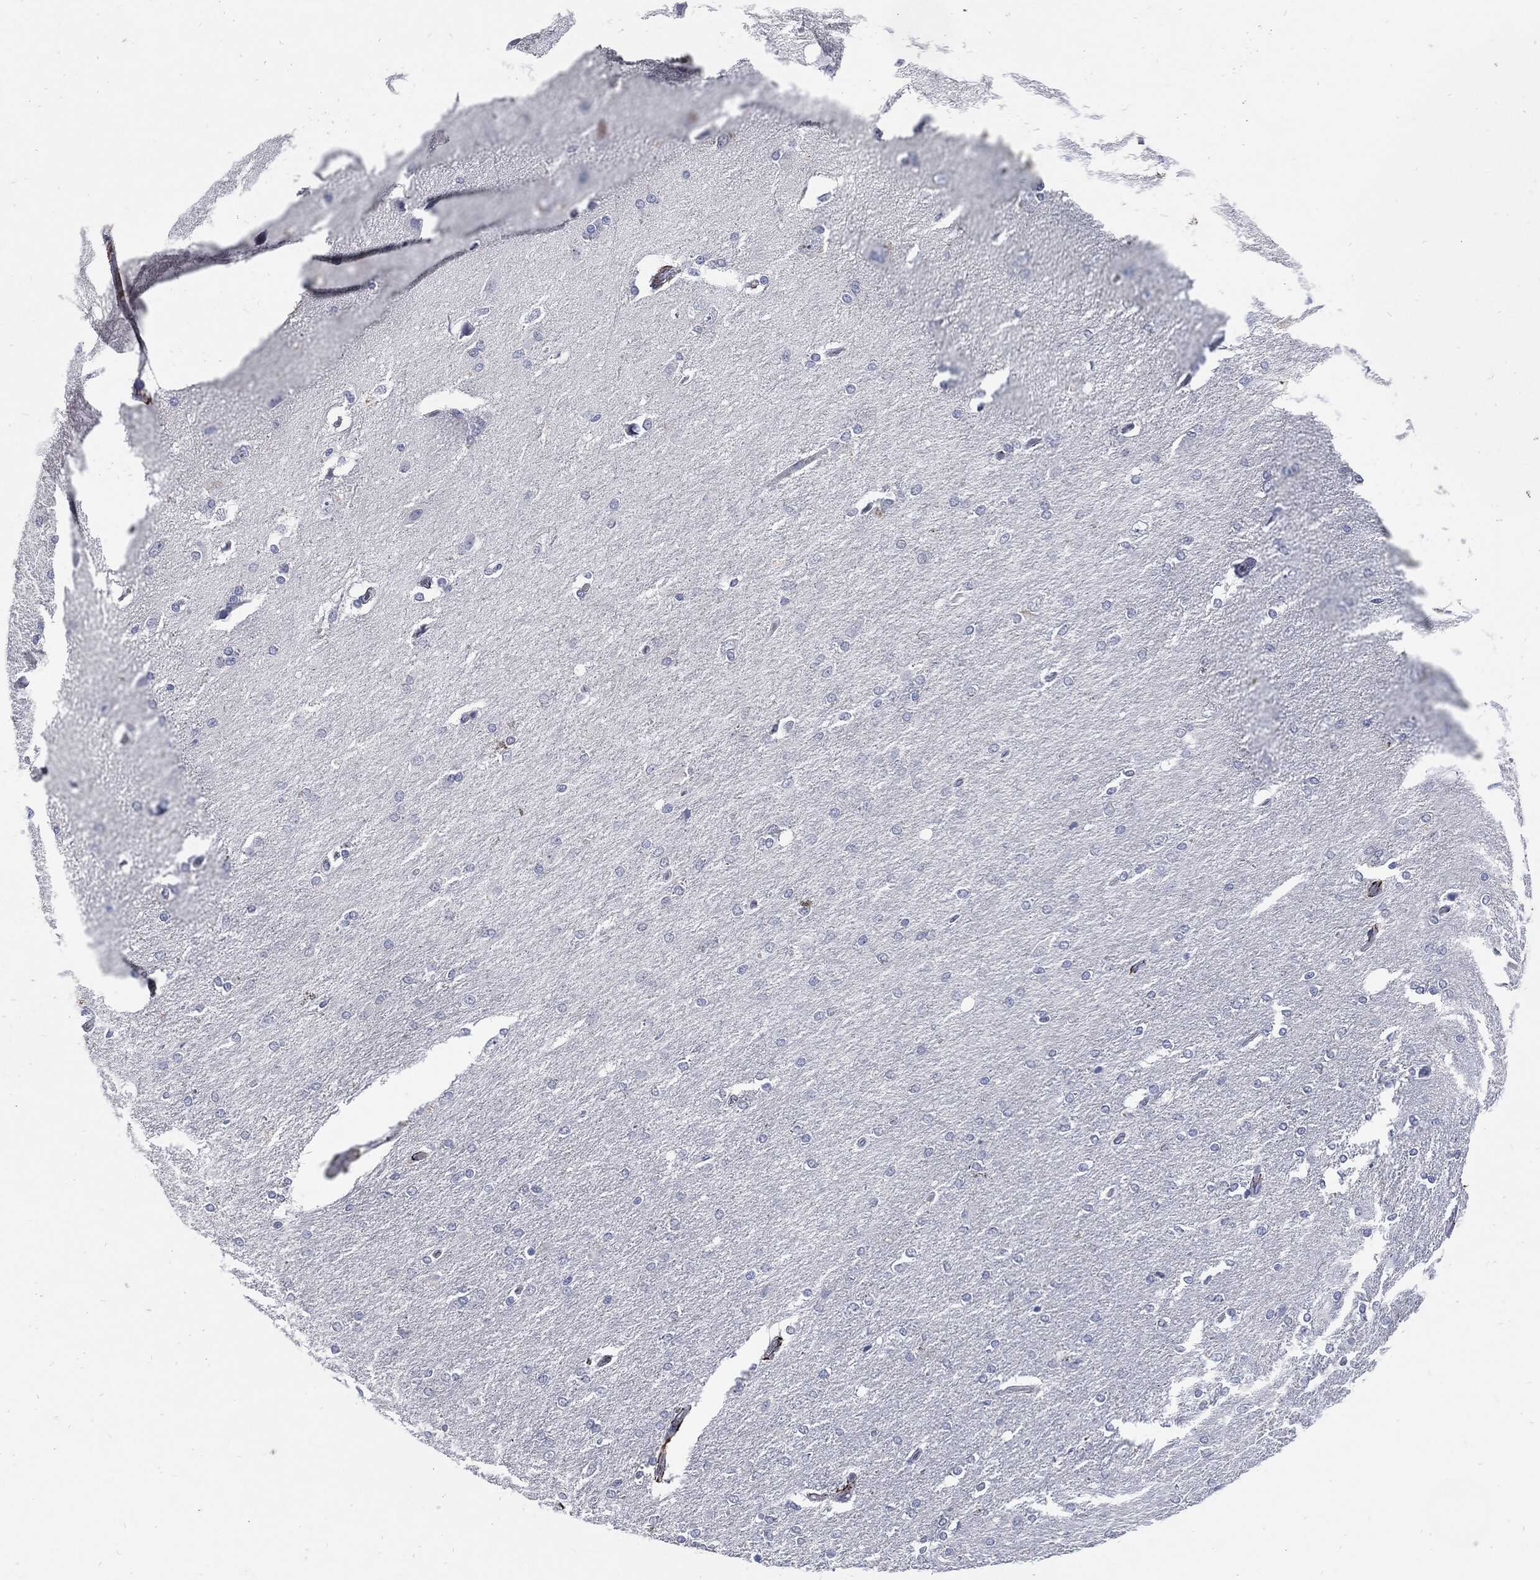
{"staining": {"intensity": "negative", "quantity": "none", "location": "none"}, "tissue": "glioma", "cell_type": "Tumor cells", "image_type": "cancer", "snomed": [{"axis": "morphology", "description": "Glioma, malignant, High grade"}, {"axis": "topography", "description": "Cerebral cortex"}], "caption": "DAB immunohistochemical staining of glioma shows no significant staining in tumor cells.", "gene": "FBN1", "patient": {"sex": "male", "age": 70}}